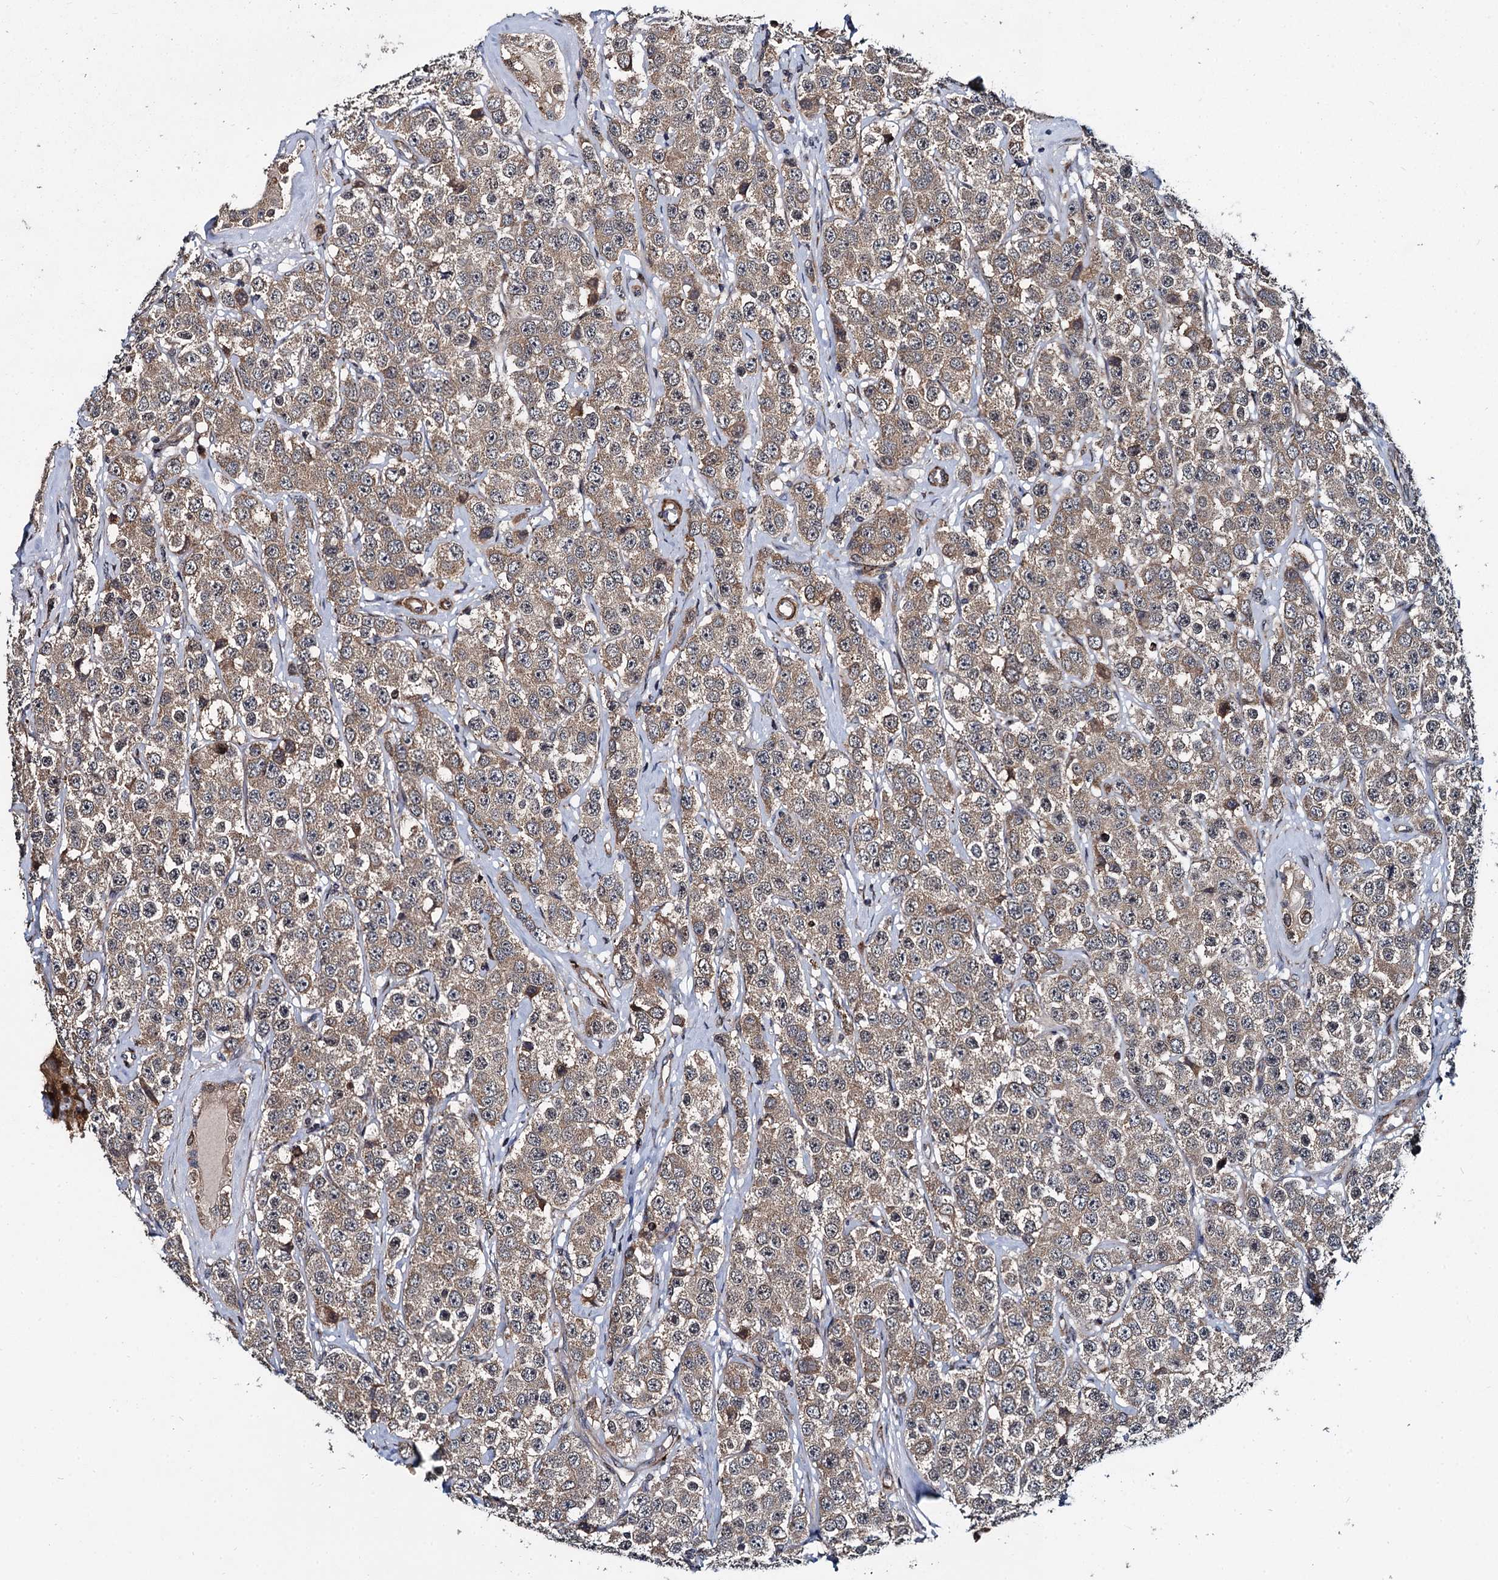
{"staining": {"intensity": "moderate", "quantity": ">75%", "location": "cytoplasmic/membranous"}, "tissue": "testis cancer", "cell_type": "Tumor cells", "image_type": "cancer", "snomed": [{"axis": "morphology", "description": "Seminoma, NOS"}, {"axis": "topography", "description": "Testis"}], "caption": "Human testis seminoma stained with a protein marker displays moderate staining in tumor cells.", "gene": "ARHGAP42", "patient": {"sex": "male", "age": 28}}